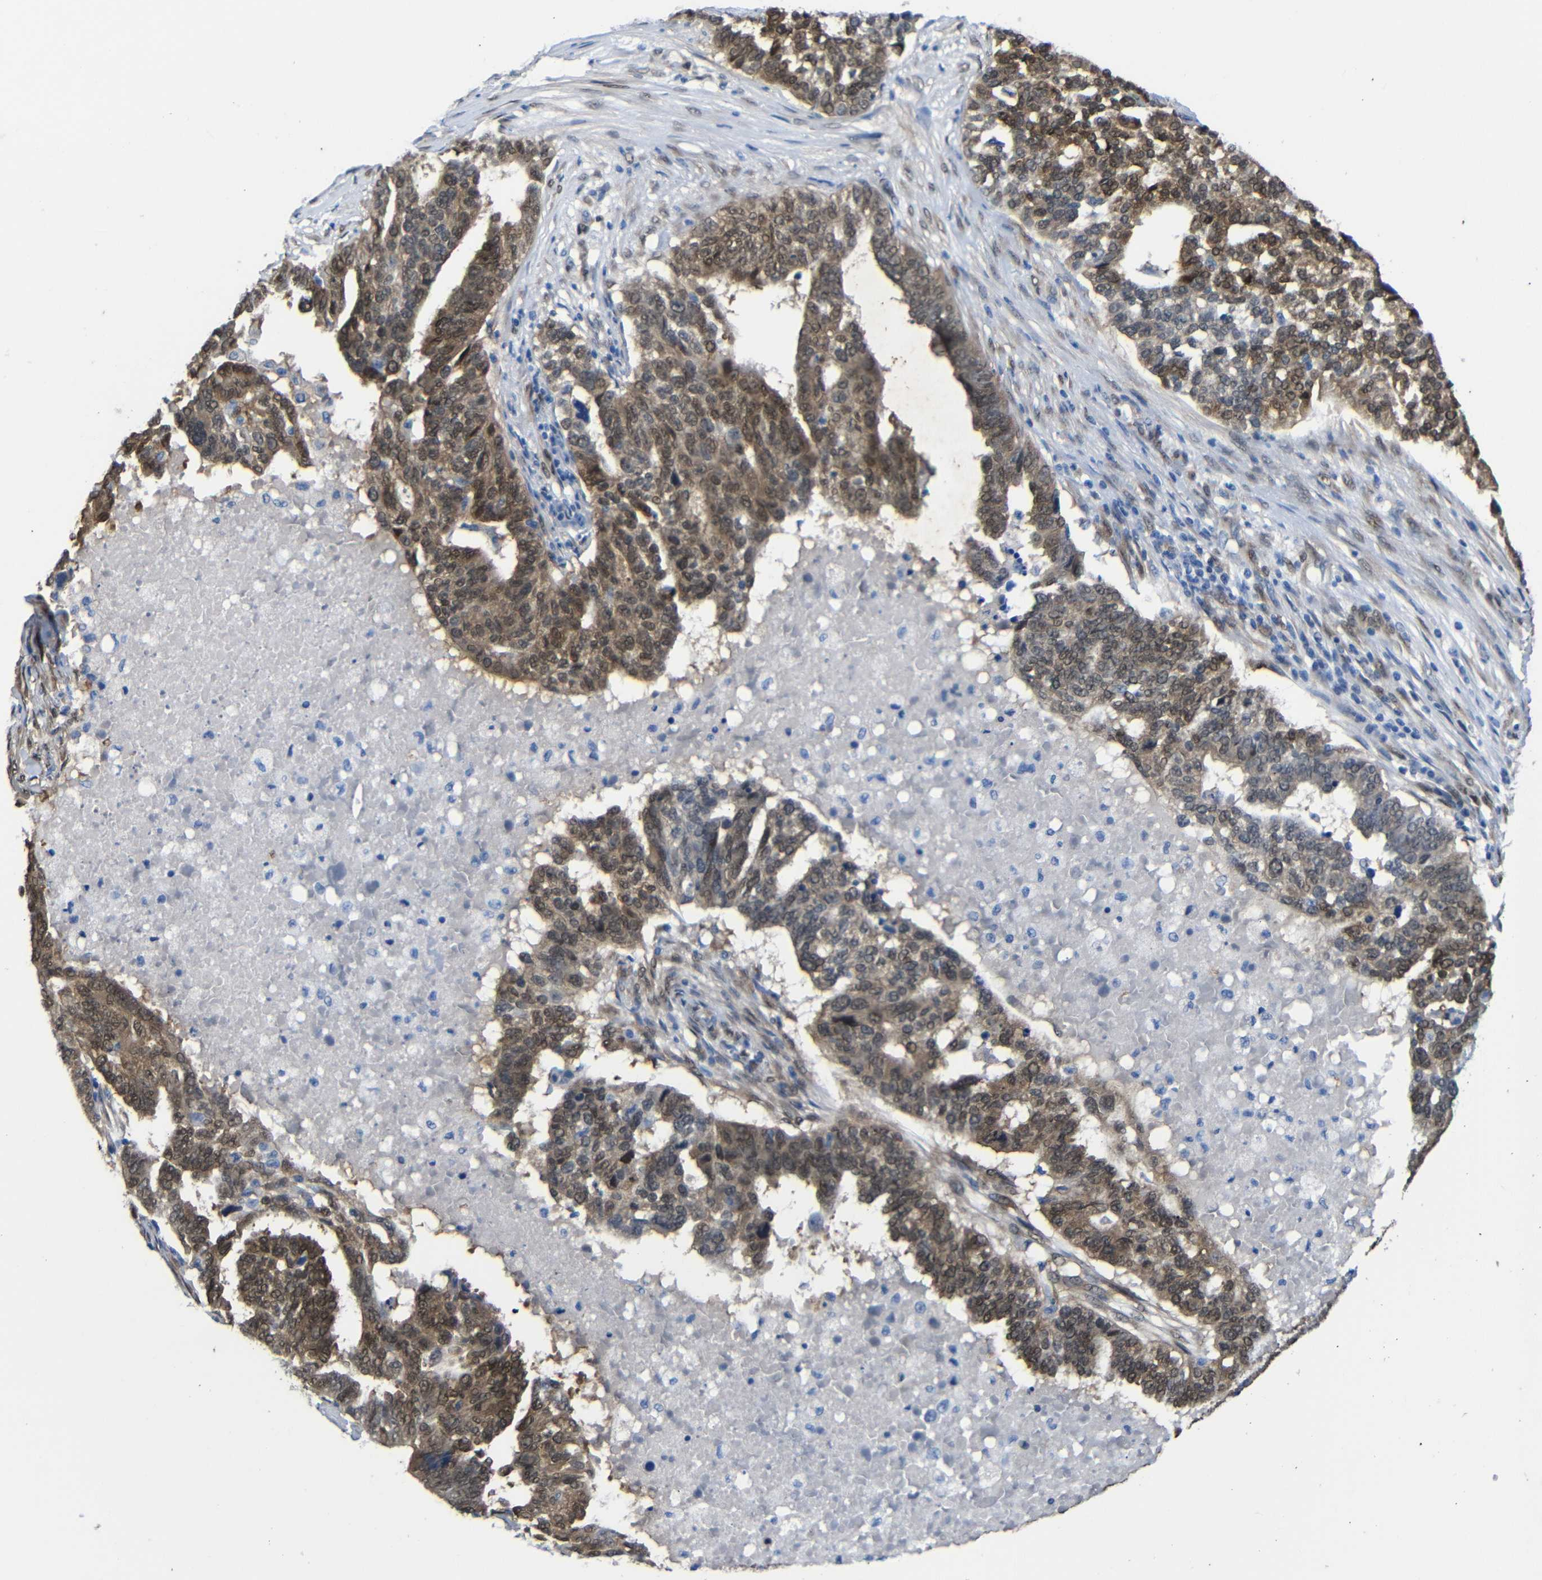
{"staining": {"intensity": "moderate", "quantity": ">75%", "location": "cytoplasmic/membranous,nuclear"}, "tissue": "ovarian cancer", "cell_type": "Tumor cells", "image_type": "cancer", "snomed": [{"axis": "morphology", "description": "Cystadenocarcinoma, serous, NOS"}, {"axis": "topography", "description": "Ovary"}], "caption": "Ovarian serous cystadenocarcinoma stained with a brown dye displays moderate cytoplasmic/membranous and nuclear positive expression in about >75% of tumor cells.", "gene": "YAP1", "patient": {"sex": "female", "age": 59}}